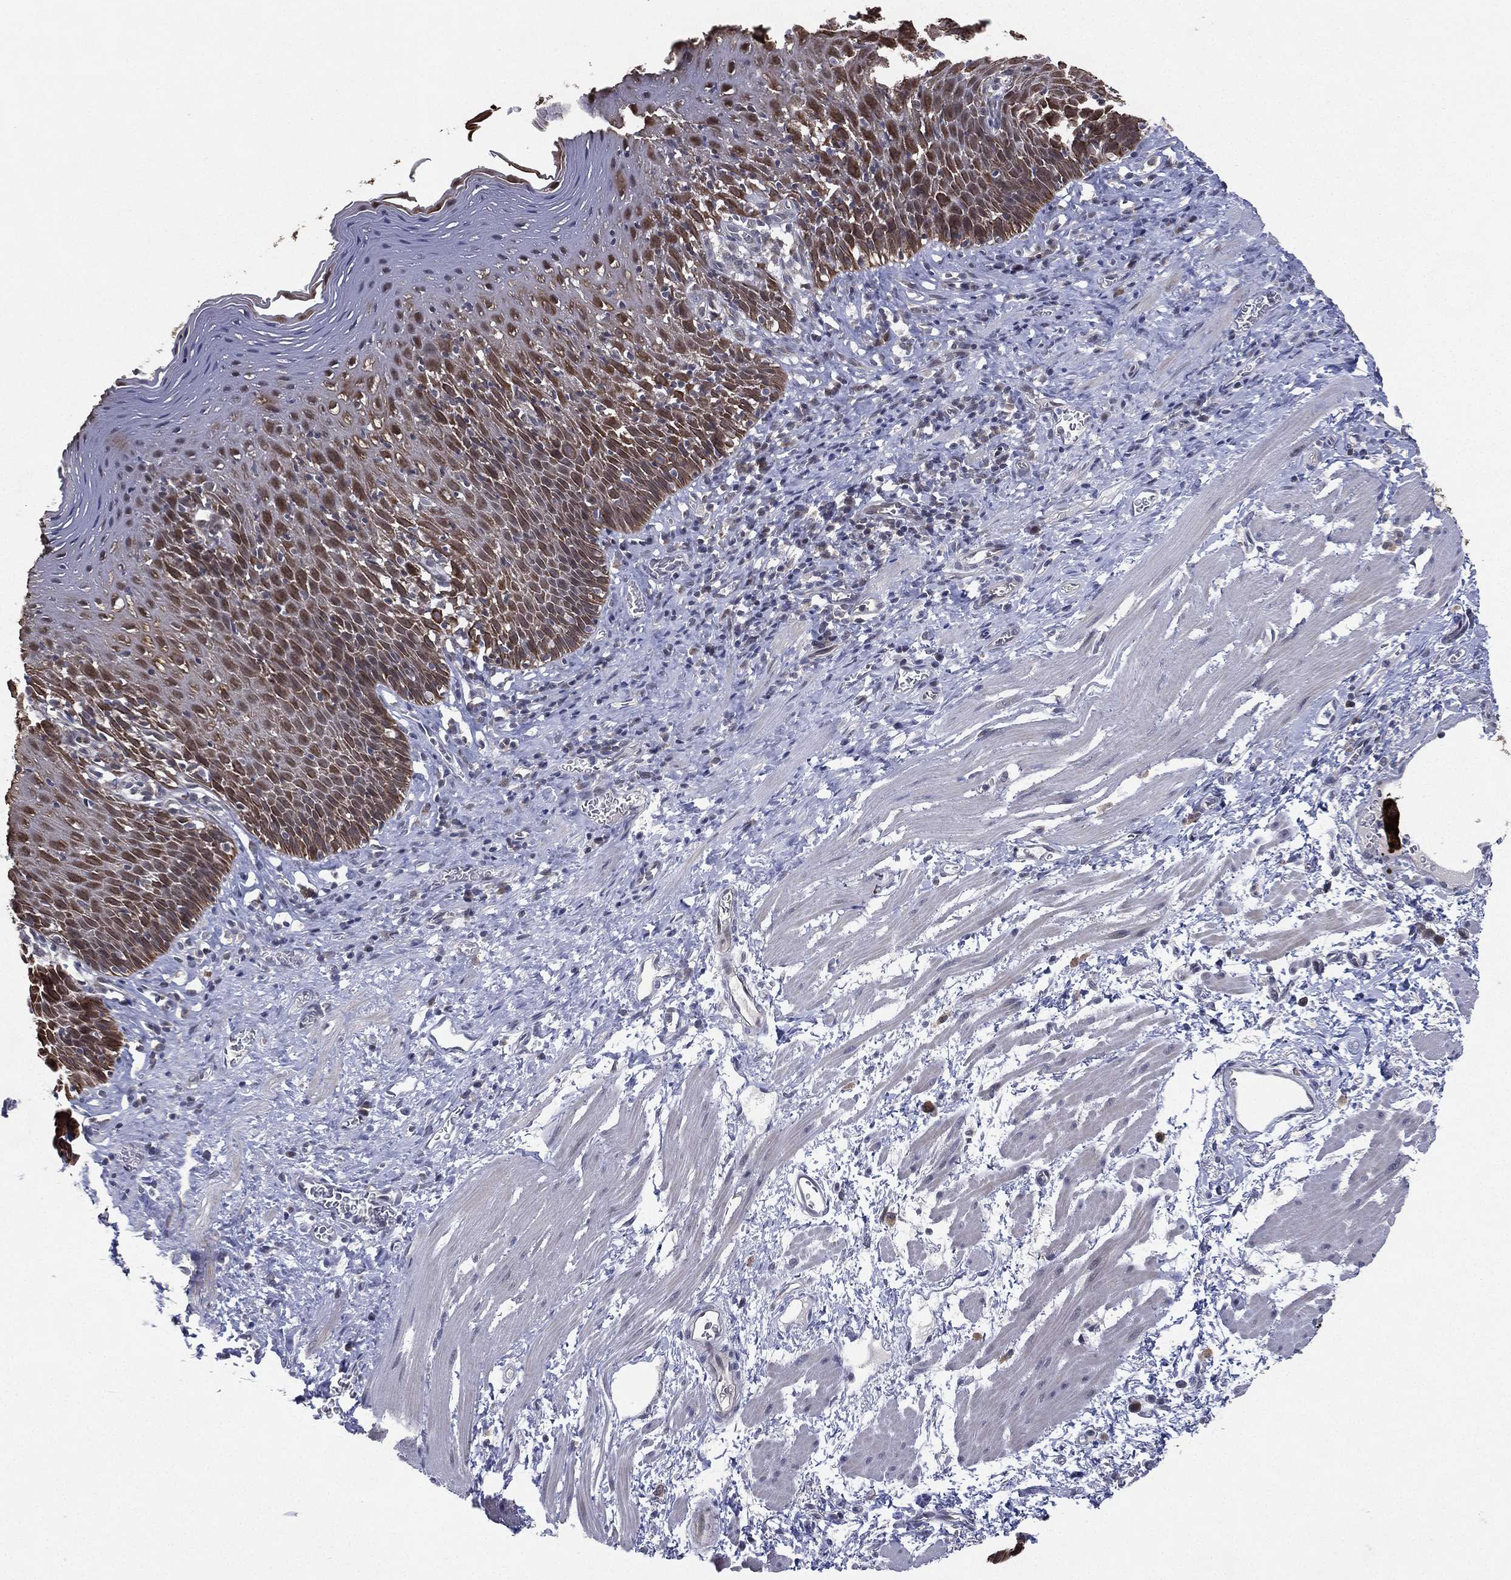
{"staining": {"intensity": "strong", "quantity": ">75%", "location": "cytoplasmic/membranous"}, "tissue": "esophagus", "cell_type": "Squamous epithelial cells", "image_type": "normal", "snomed": [{"axis": "morphology", "description": "Normal tissue, NOS"}, {"axis": "morphology", "description": "Adenocarcinoma, NOS"}, {"axis": "topography", "description": "Esophagus"}, {"axis": "topography", "description": "Stomach, upper"}], "caption": "DAB (3,3'-diaminobenzidine) immunohistochemical staining of benign human esophagus reveals strong cytoplasmic/membranous protein staining in about >75% of squamous epithelial cells. Using DAB (brown) and hematoxylin (blue) stains, captured at high magnification using brightfield microscopy.", "gene": "KAT14", "patient": {"sex": "male", "age": 74}}